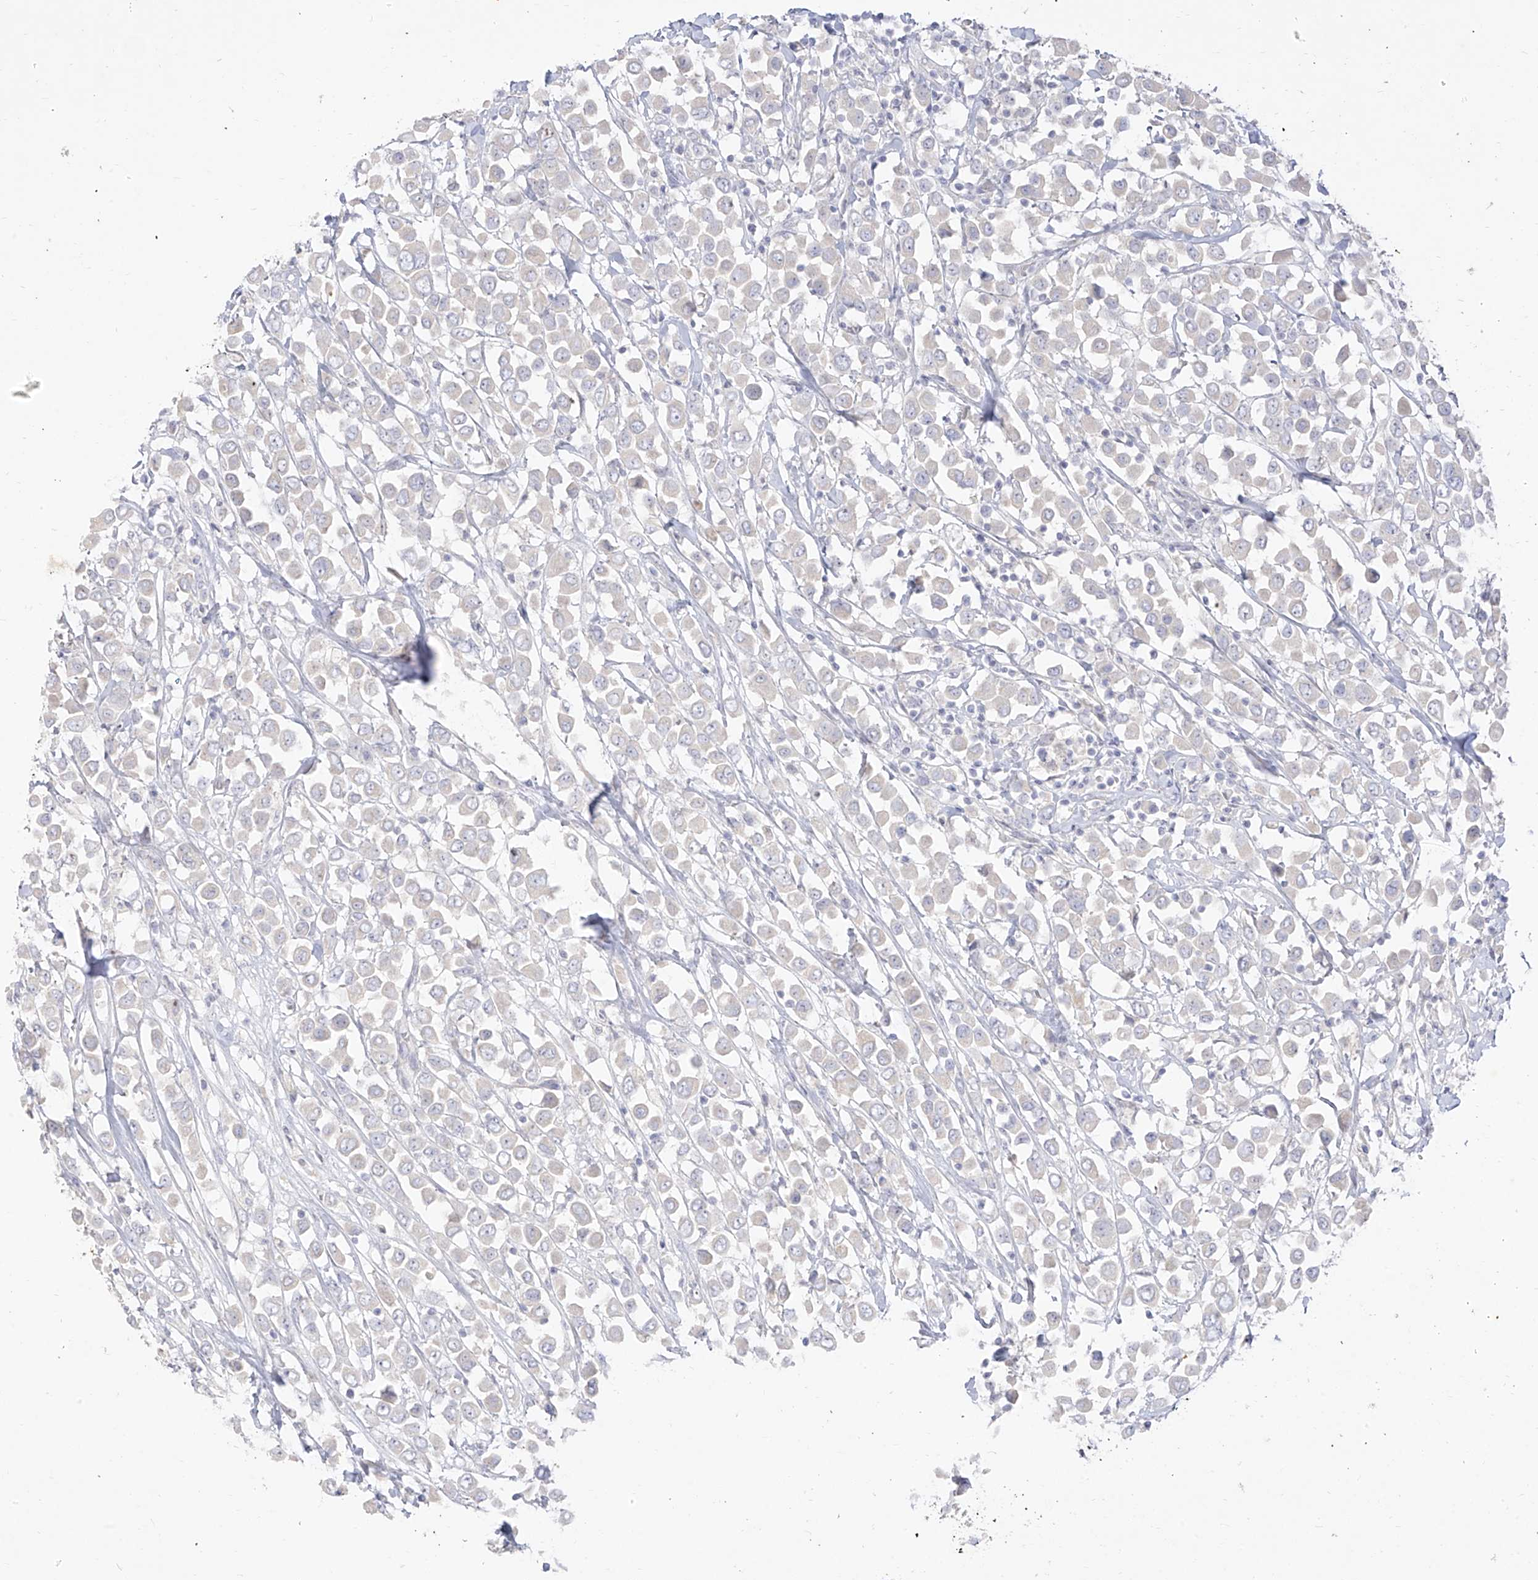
{"staining": {"intensity": "negative", "quantity": "none", "location": "none"}, "tissue": "breast cancer", "cell_type": "Tumor cells", "image_type": "cancer", "snomed": [{"axis": "morphology", "description": "Duct carcinoma"}, {"axis": "topography", "description": "Breast"}], "caption": "A photomicrograph of human infiltrating ductal carcinoma (breast) is negative for staining in tumor cells.", "gene": "ARHGEF40", "patient": {"sex": "female", "age": 61}}